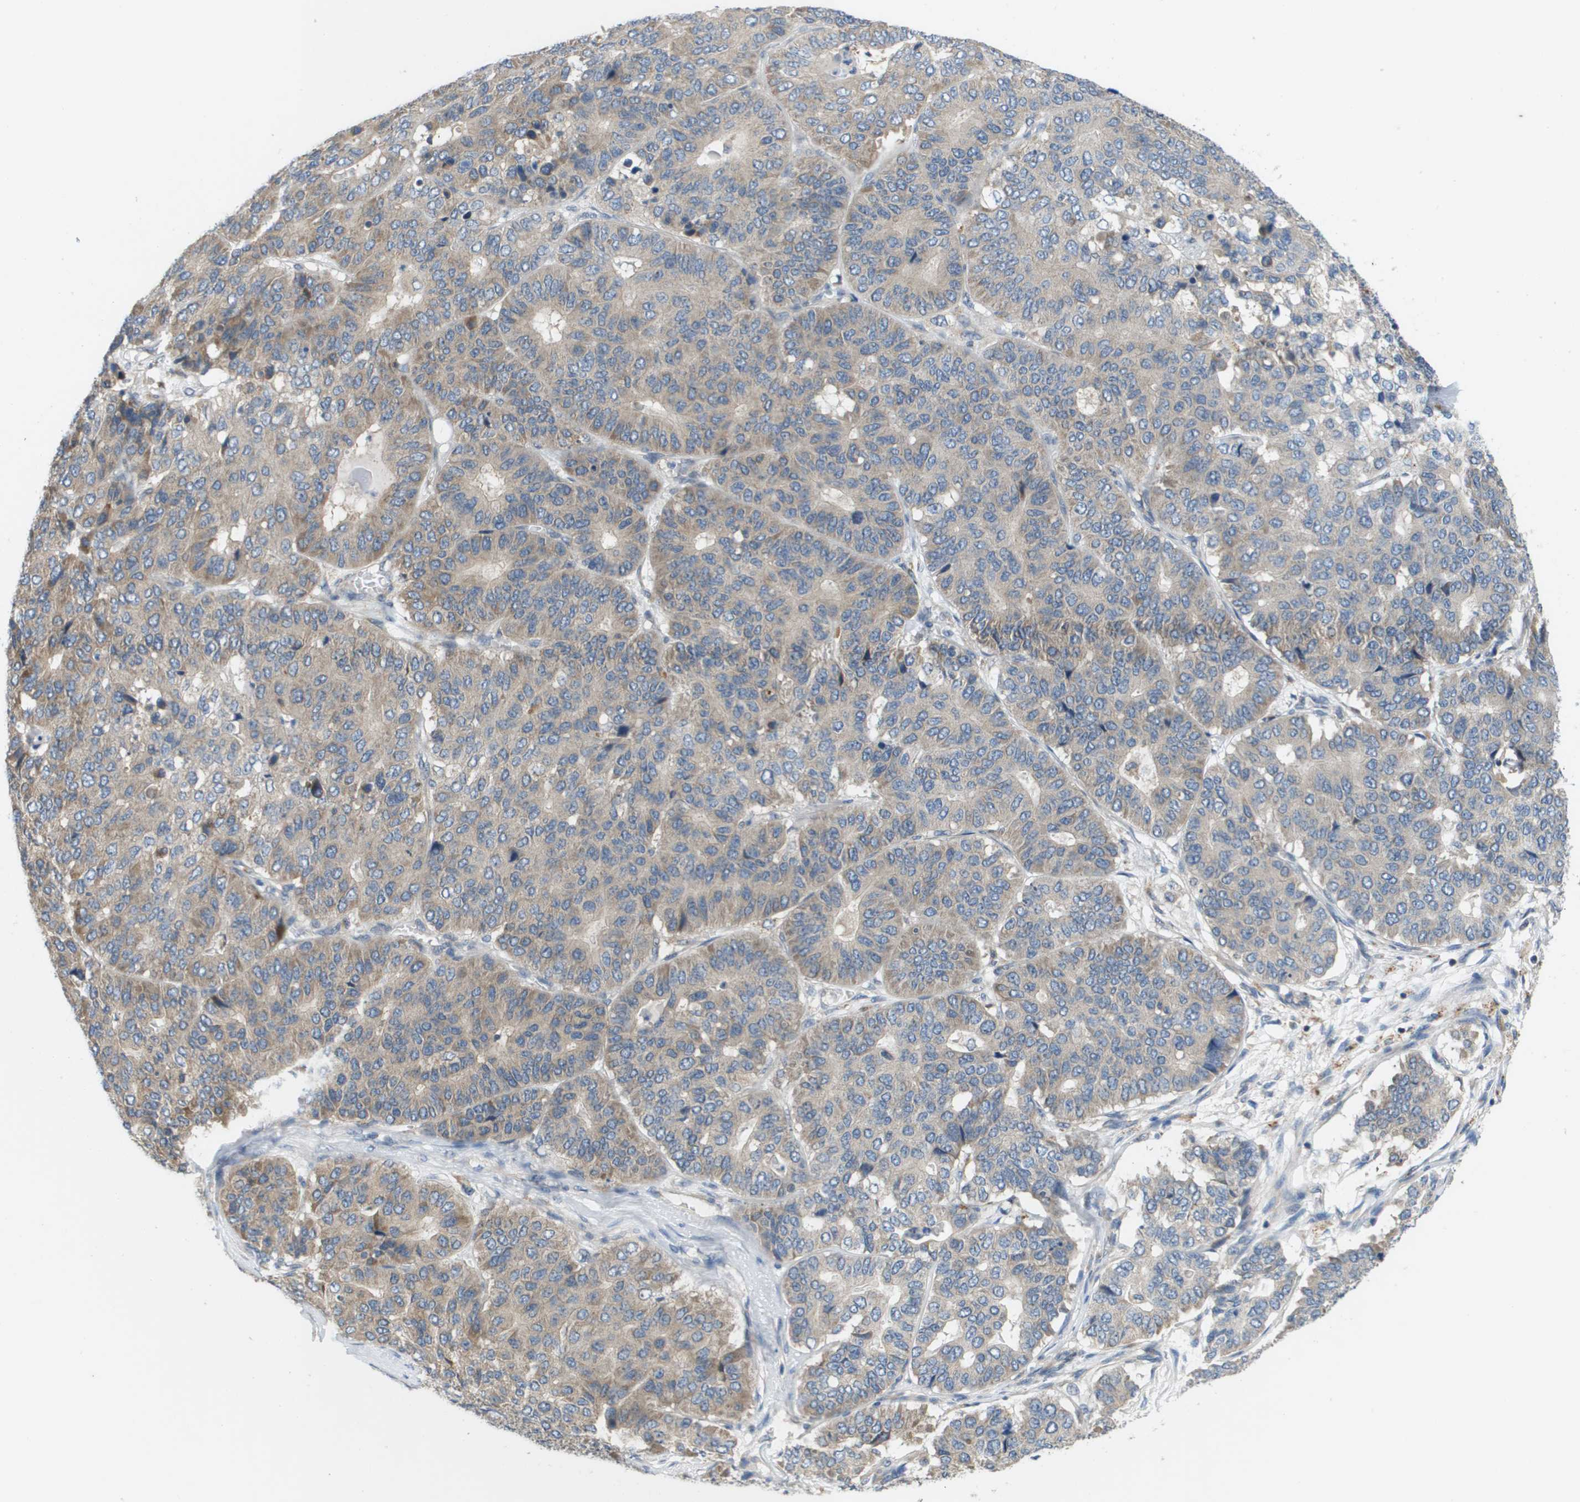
{"staining": {"intensity": "weak", "quantity": "<25%", "location": "cytoplasmic/membranous"}, "tissue": "pancreatic cancer", "cell_type": "Tumor cells", "image_type": "cancer", "snomed": [{"axis": "morphology", "description": "Adenocarcinoma, NOS"}, {"axis": "topography", "description": "Pancreas"}], "caption": "Tumor cells are negative for brown protein staining in pancreatic cancer (adenocarcinoma).", "gene": "SLC25A20", "patient": {"sex": "male", "age": 50}}